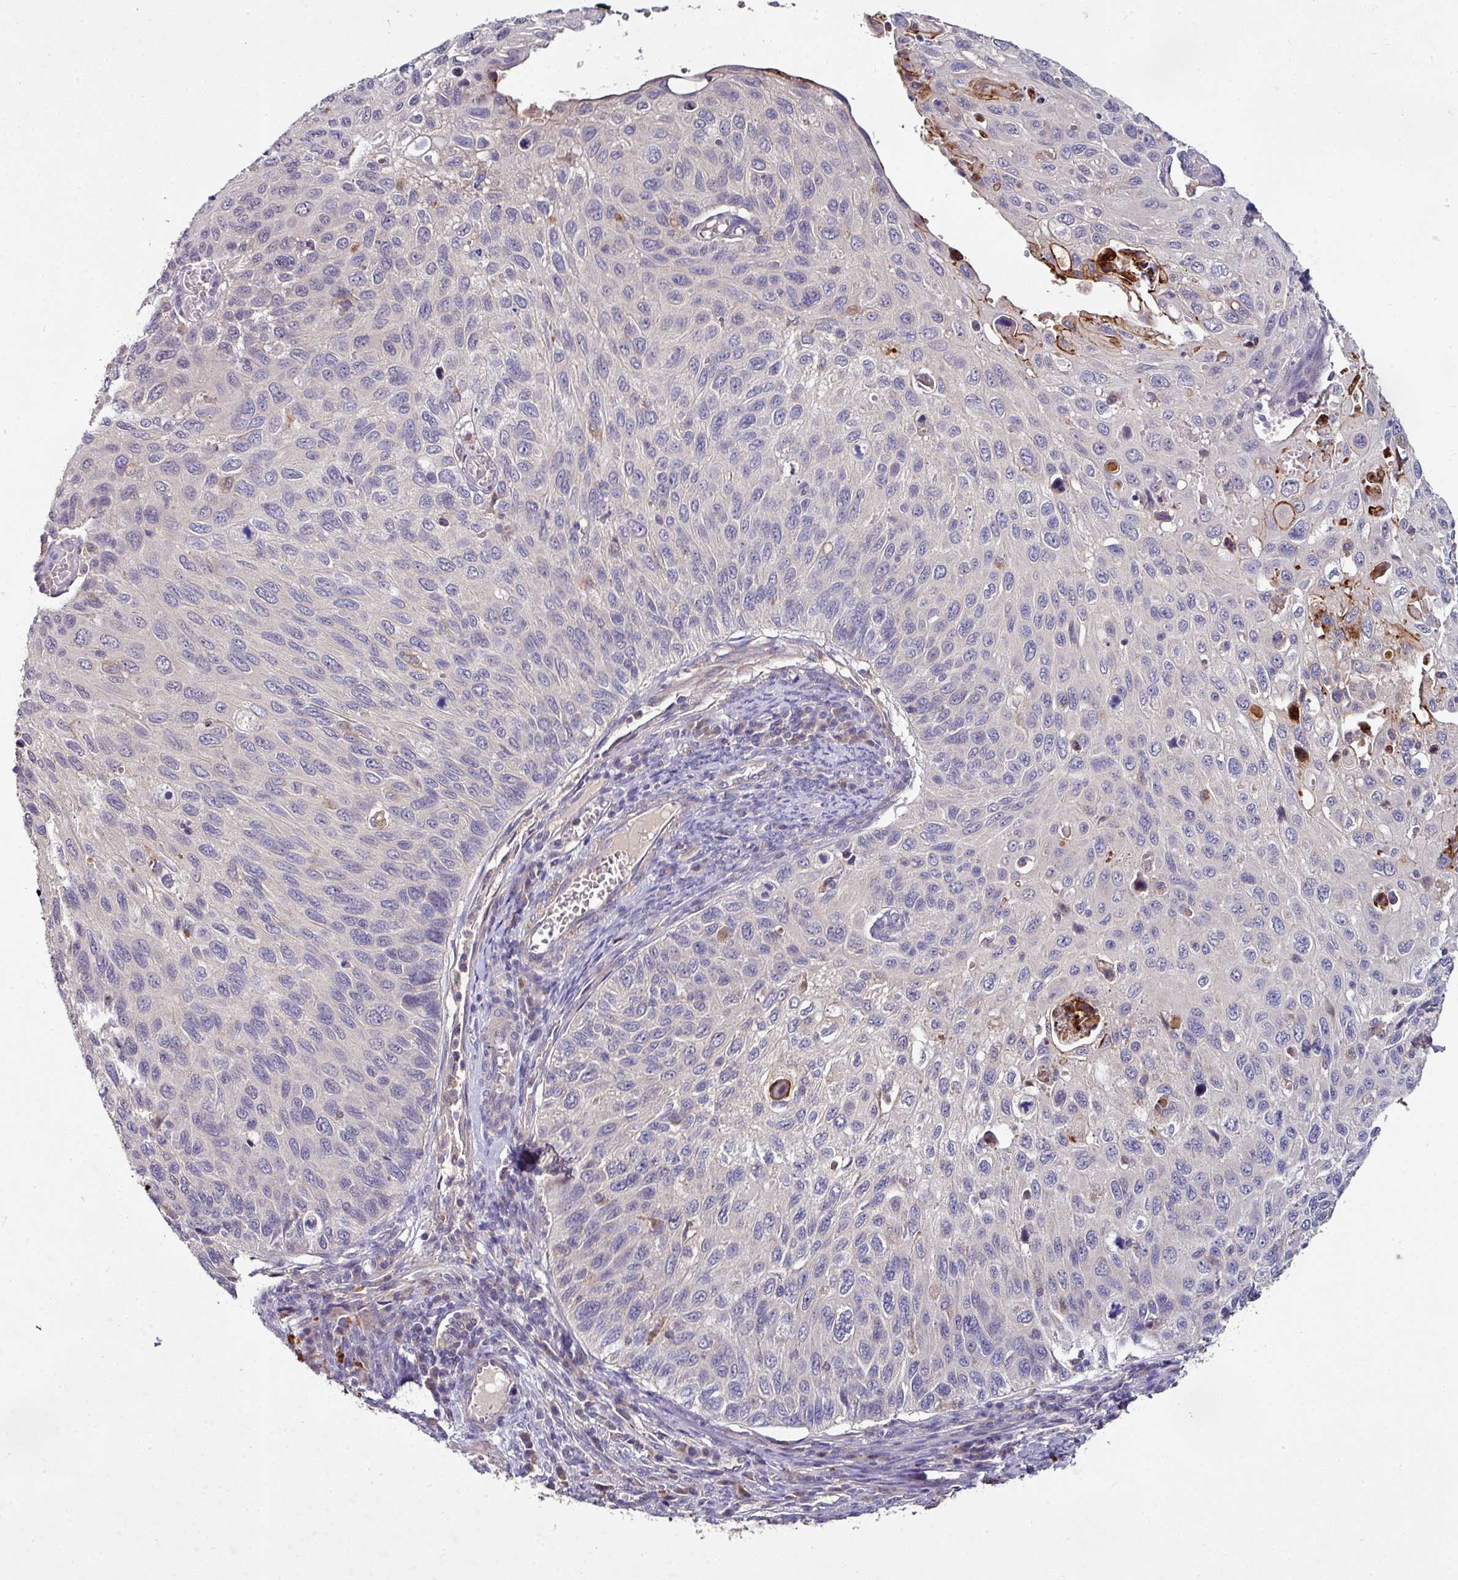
{"staining": {"intensity": "negative", "quantity": "none", "location": "none"}, "tissue": "cervical cancer", "cell_type": "Tumor cells", "image_type": "cancer", "snomed": [{"axis": "morphology", "description": "Squamous cell carcinoma, NOS"}, {"axis": "topography", "description": "Cervix"}], "caption": "Tumor cells are negative for protein expression in human cervical cancer.", "gene": "AEBP2", "patient": {"sex": "female", "age": 70}}